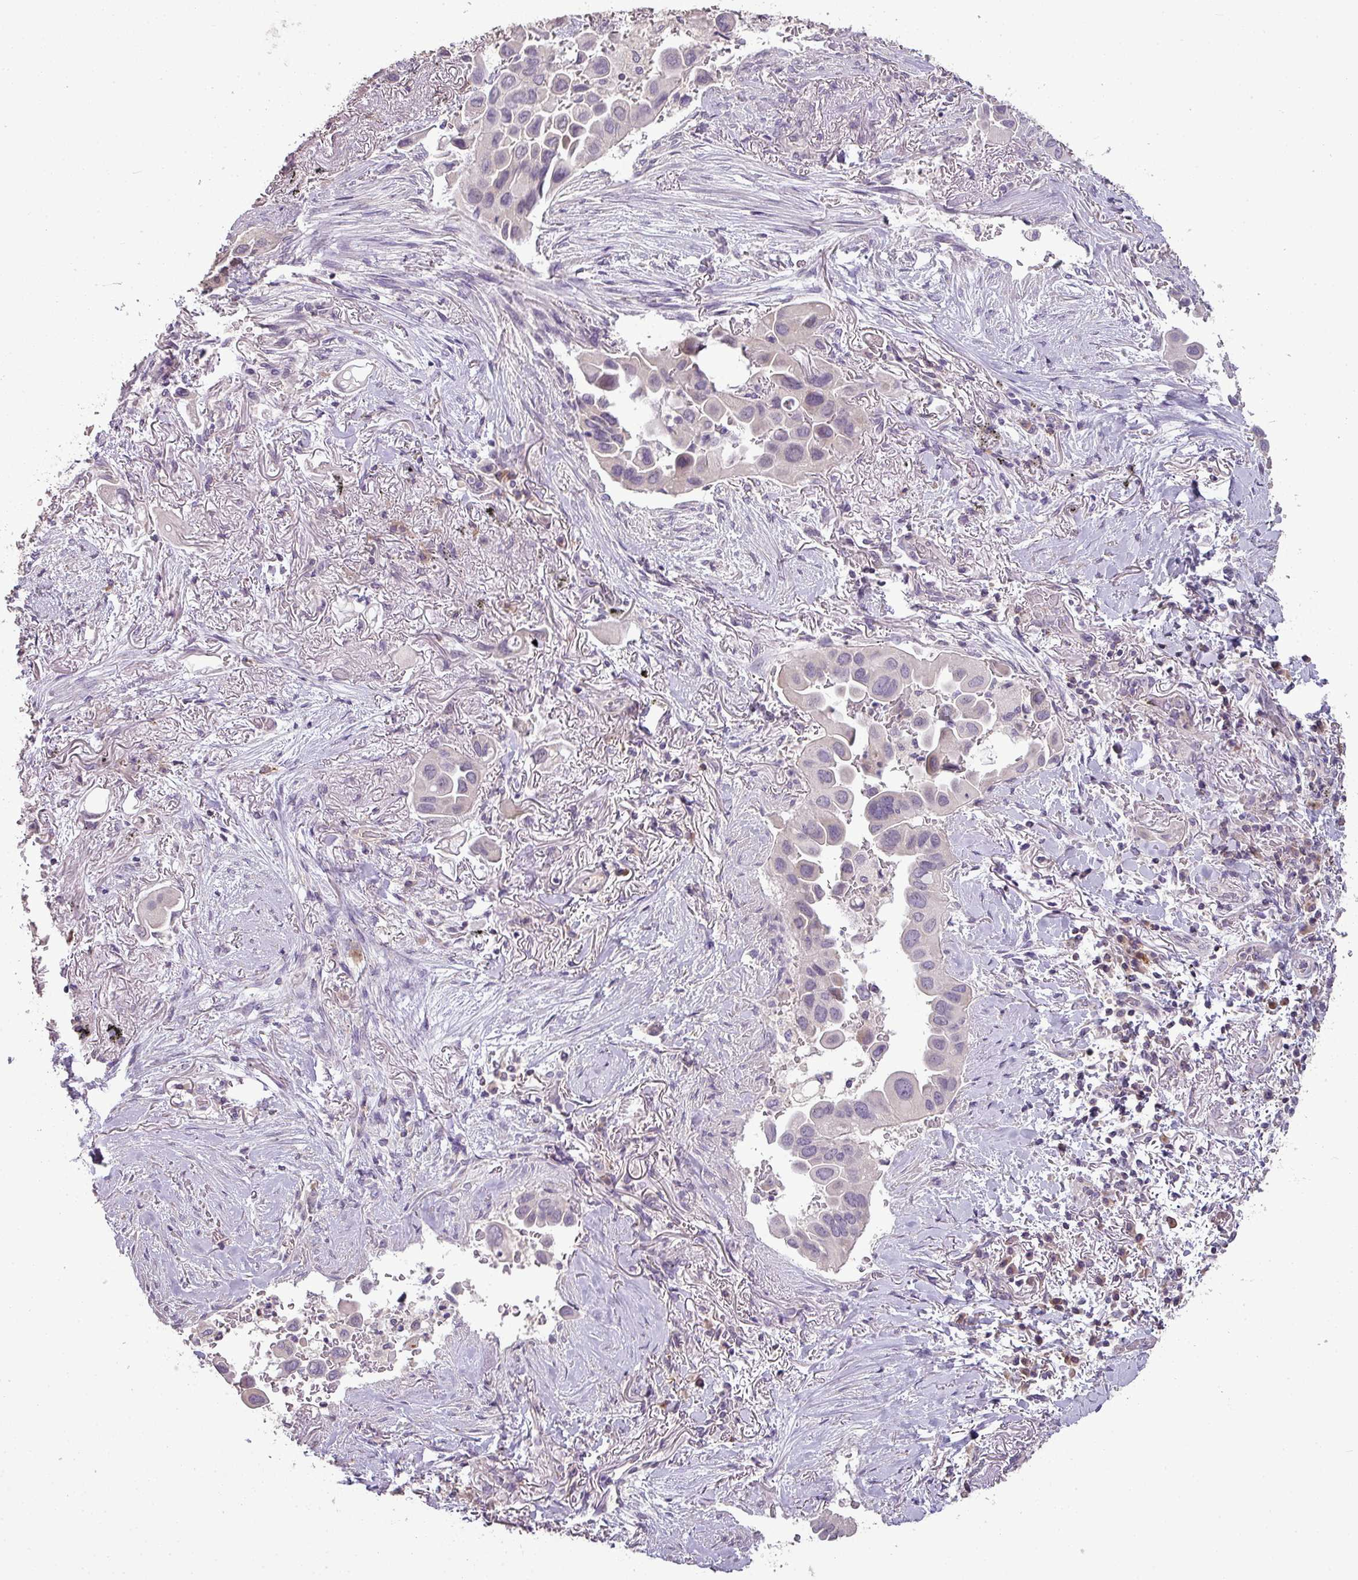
{"staining": {"intensity": "negative", "quantity": "none", "location": "none"}, "tissue": "lung cancer", "cell_type": "Tumor cells", "image_type": "cancer", "snomed": [{"axis": "morphology", "description": "Adenocarcinoma, NOS"}, {"axis": "topography", "description": "Lung"}], "caption": "This is a image of immunohistochemistry staining of adenocarcinoma (lung), which shows no expression in tumor cells.", "gene": "LY9", "patient": {"sex": "female", "age": 76}}